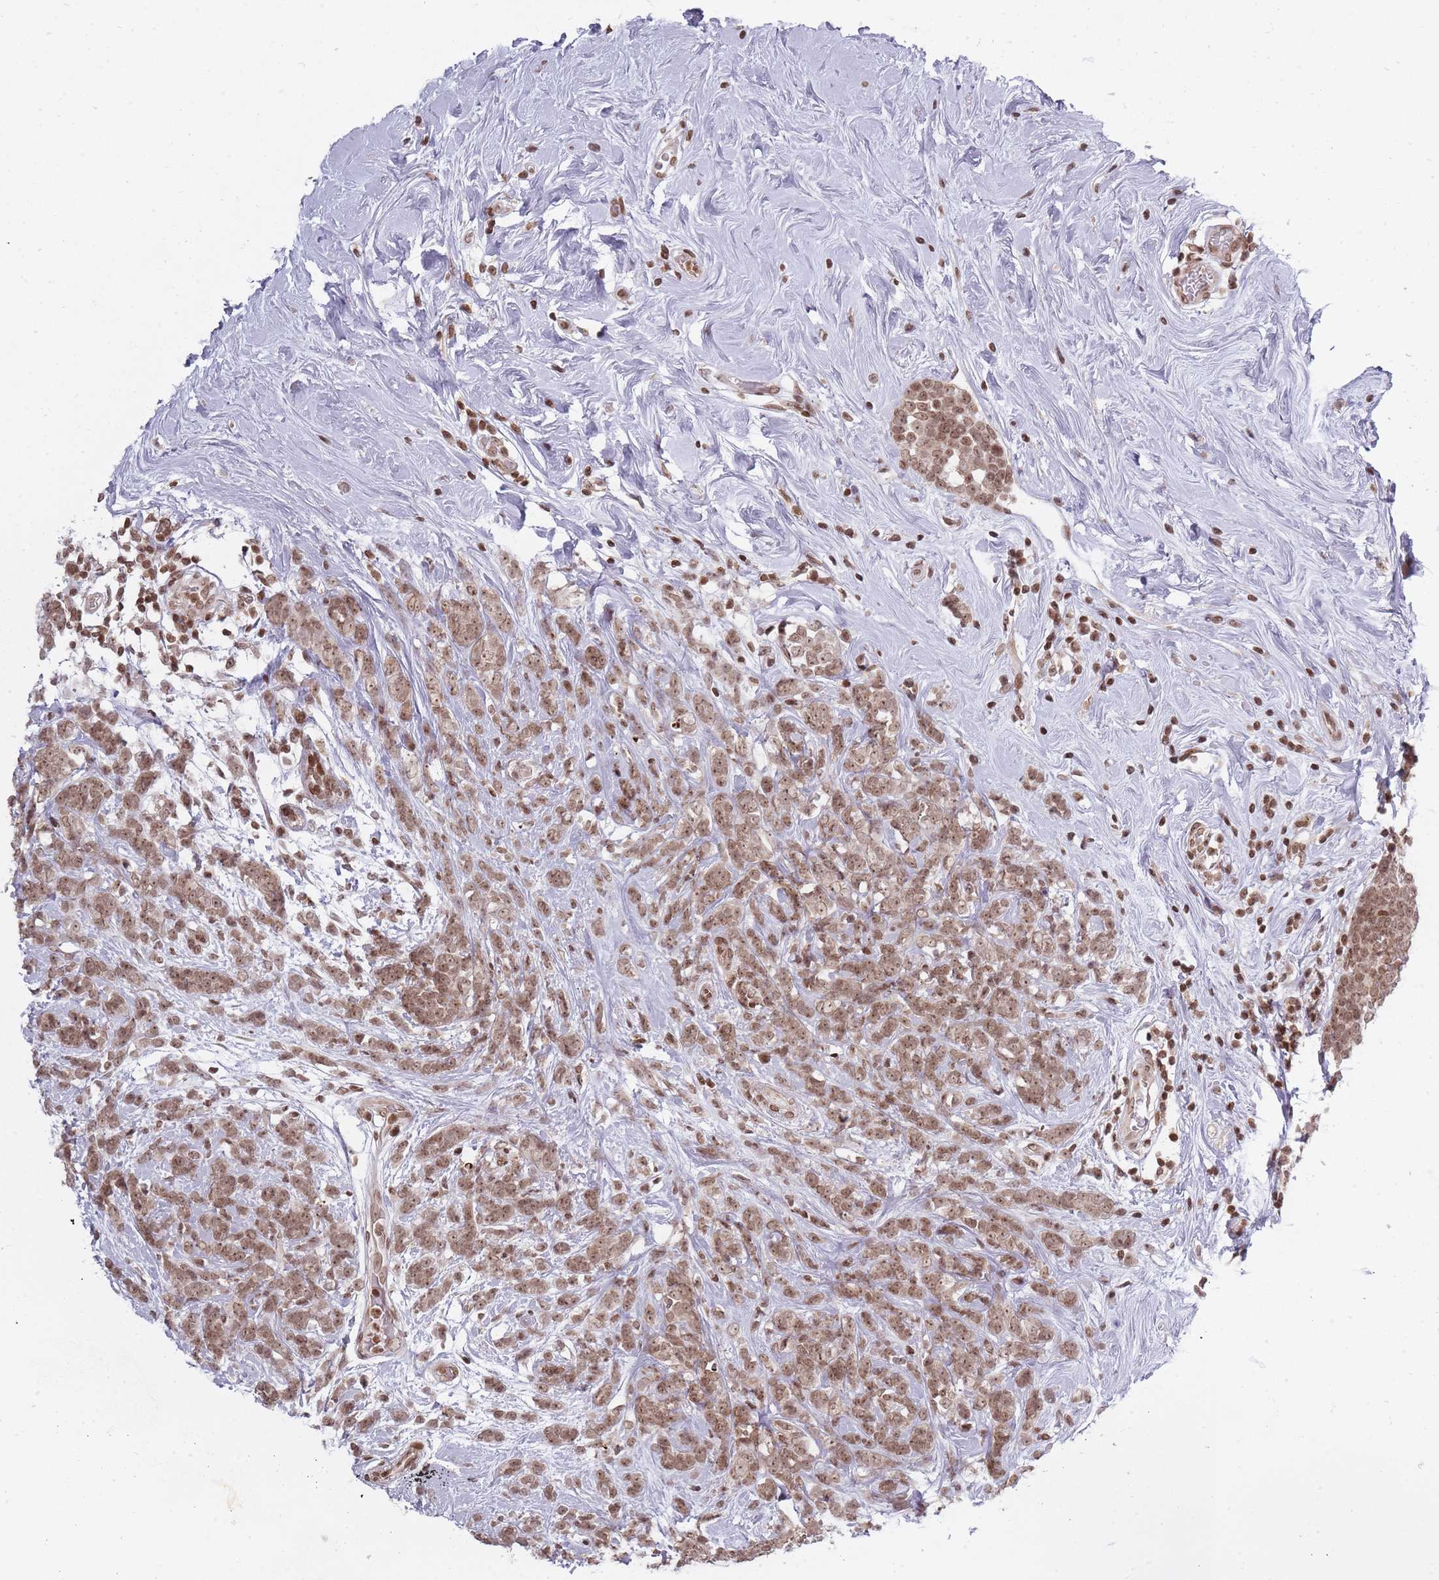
{"staining": {"intensity": "moderate", "quantity": ">75%", "location": "nuclear"}, "tissue": "breast cancer", "cell_type": "Tumor cells", "image_type": "cancer", "snomed": [{"axis": "morphology", "description": "Lobular carcinoma"}, {"axis": "topography", "description": "Breast"}], "caption": "Breast cancer (lobular carcinoma) was stained to show a protein in brown. There is medium levels of moderate nuclear expression in about >75% of tumor cells.", "gene": "TMC6", "patient": {"sex": "female", "age": 58}}